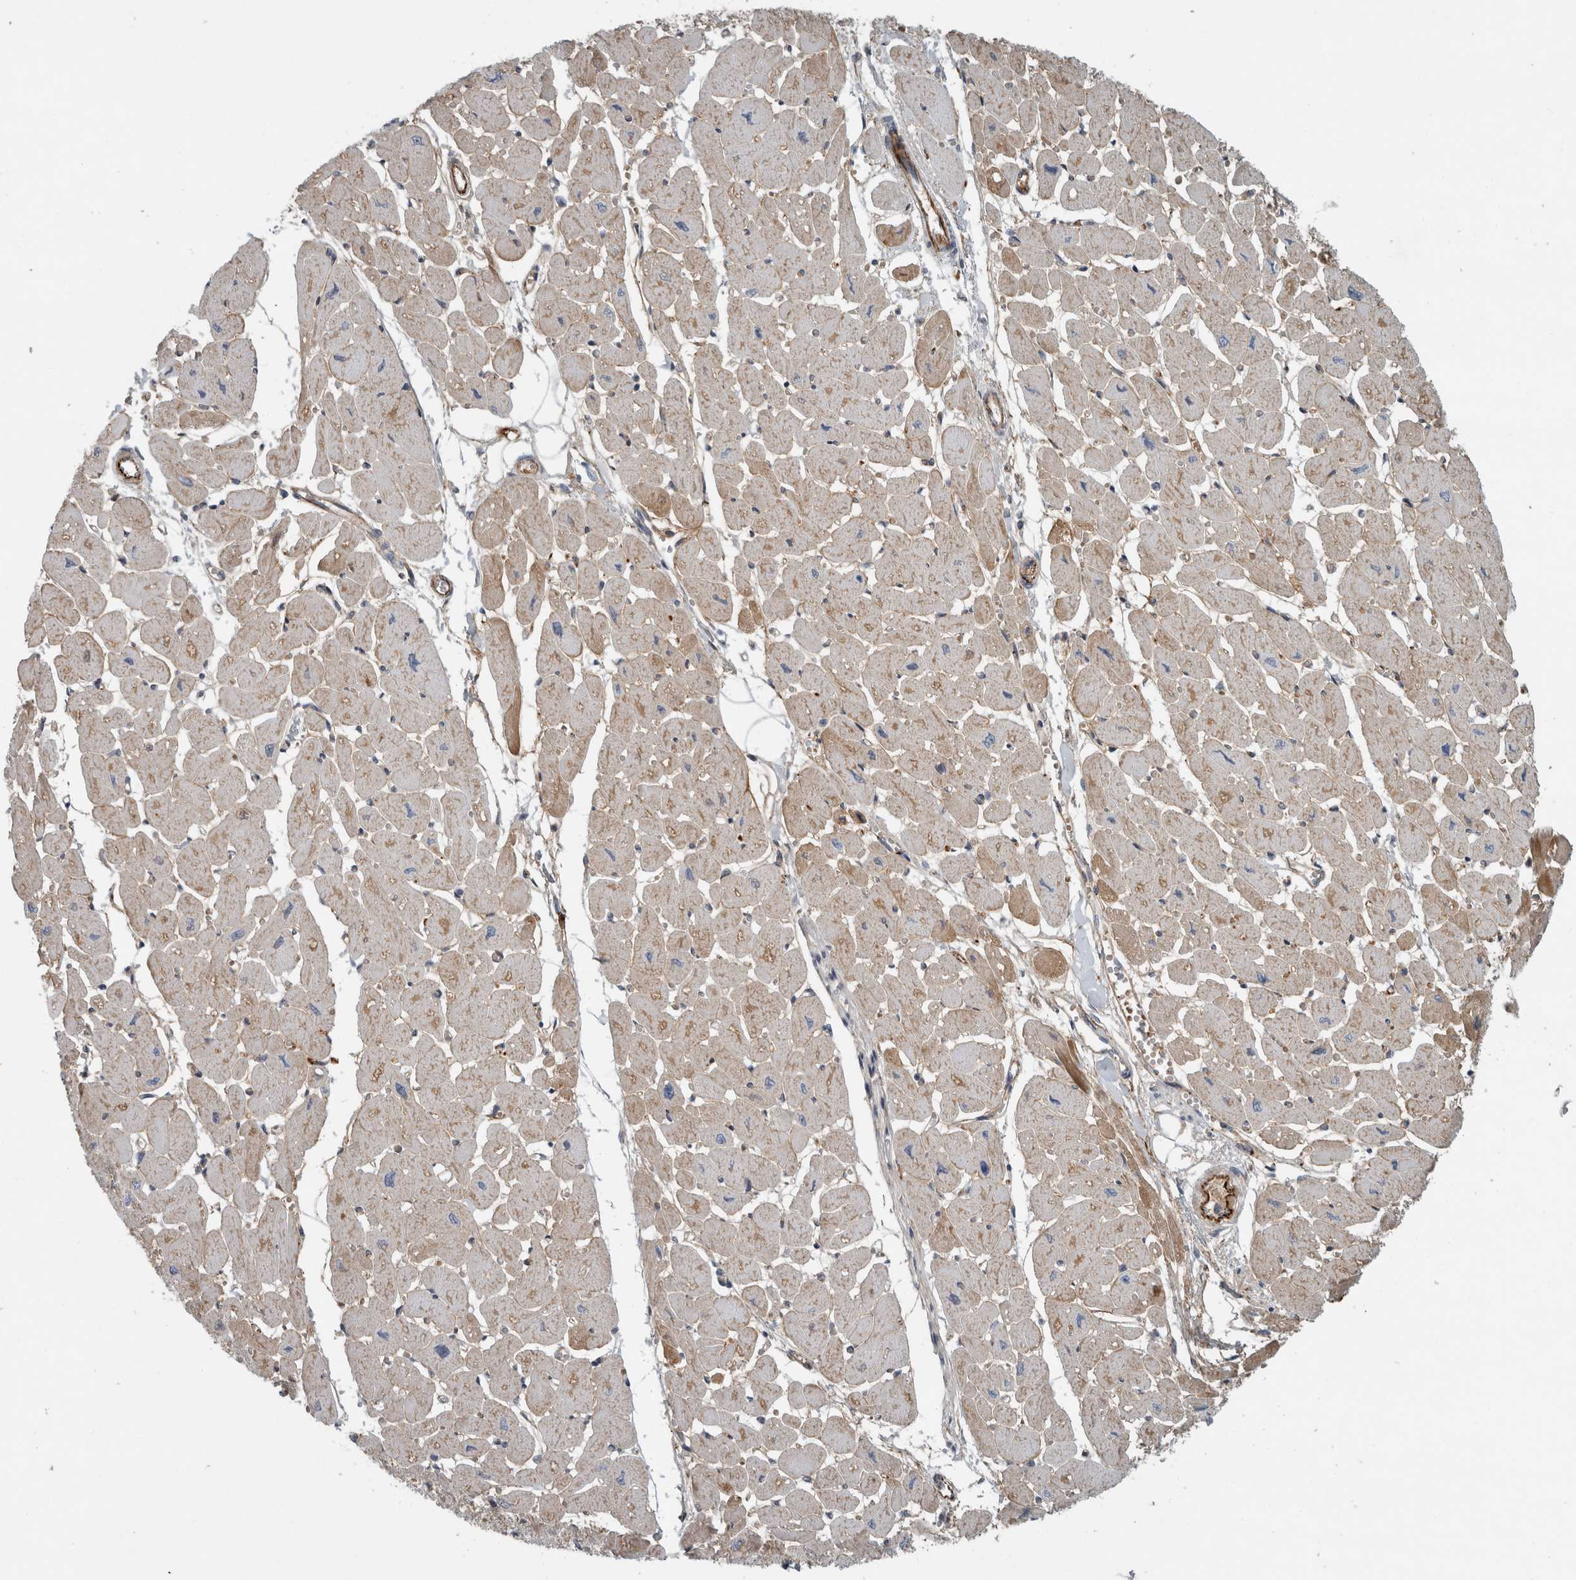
{"staining": {"intensity": "moderate", "quantity": "25%-75%", "location": "cytoplasmic/membranous,nuclear"}, "tissue": "heart muscle", "cell_type": "Cardiomyocytes", "image_type": "normal", "snomed": [{"axis": "morphology", "description": "Normal tissue, NOS"}, {"axis": "topography", "description": "Heart"}], "caption": "Normal heart muscle was stained to show a protein in brown. There is medium levels of moderate cytoplasmic/membranous,nuclear expression in approximately 25%-75% of cardiomyocytes.", "gene": "FN1", "patient": {"sex": "female", "age": 54}}